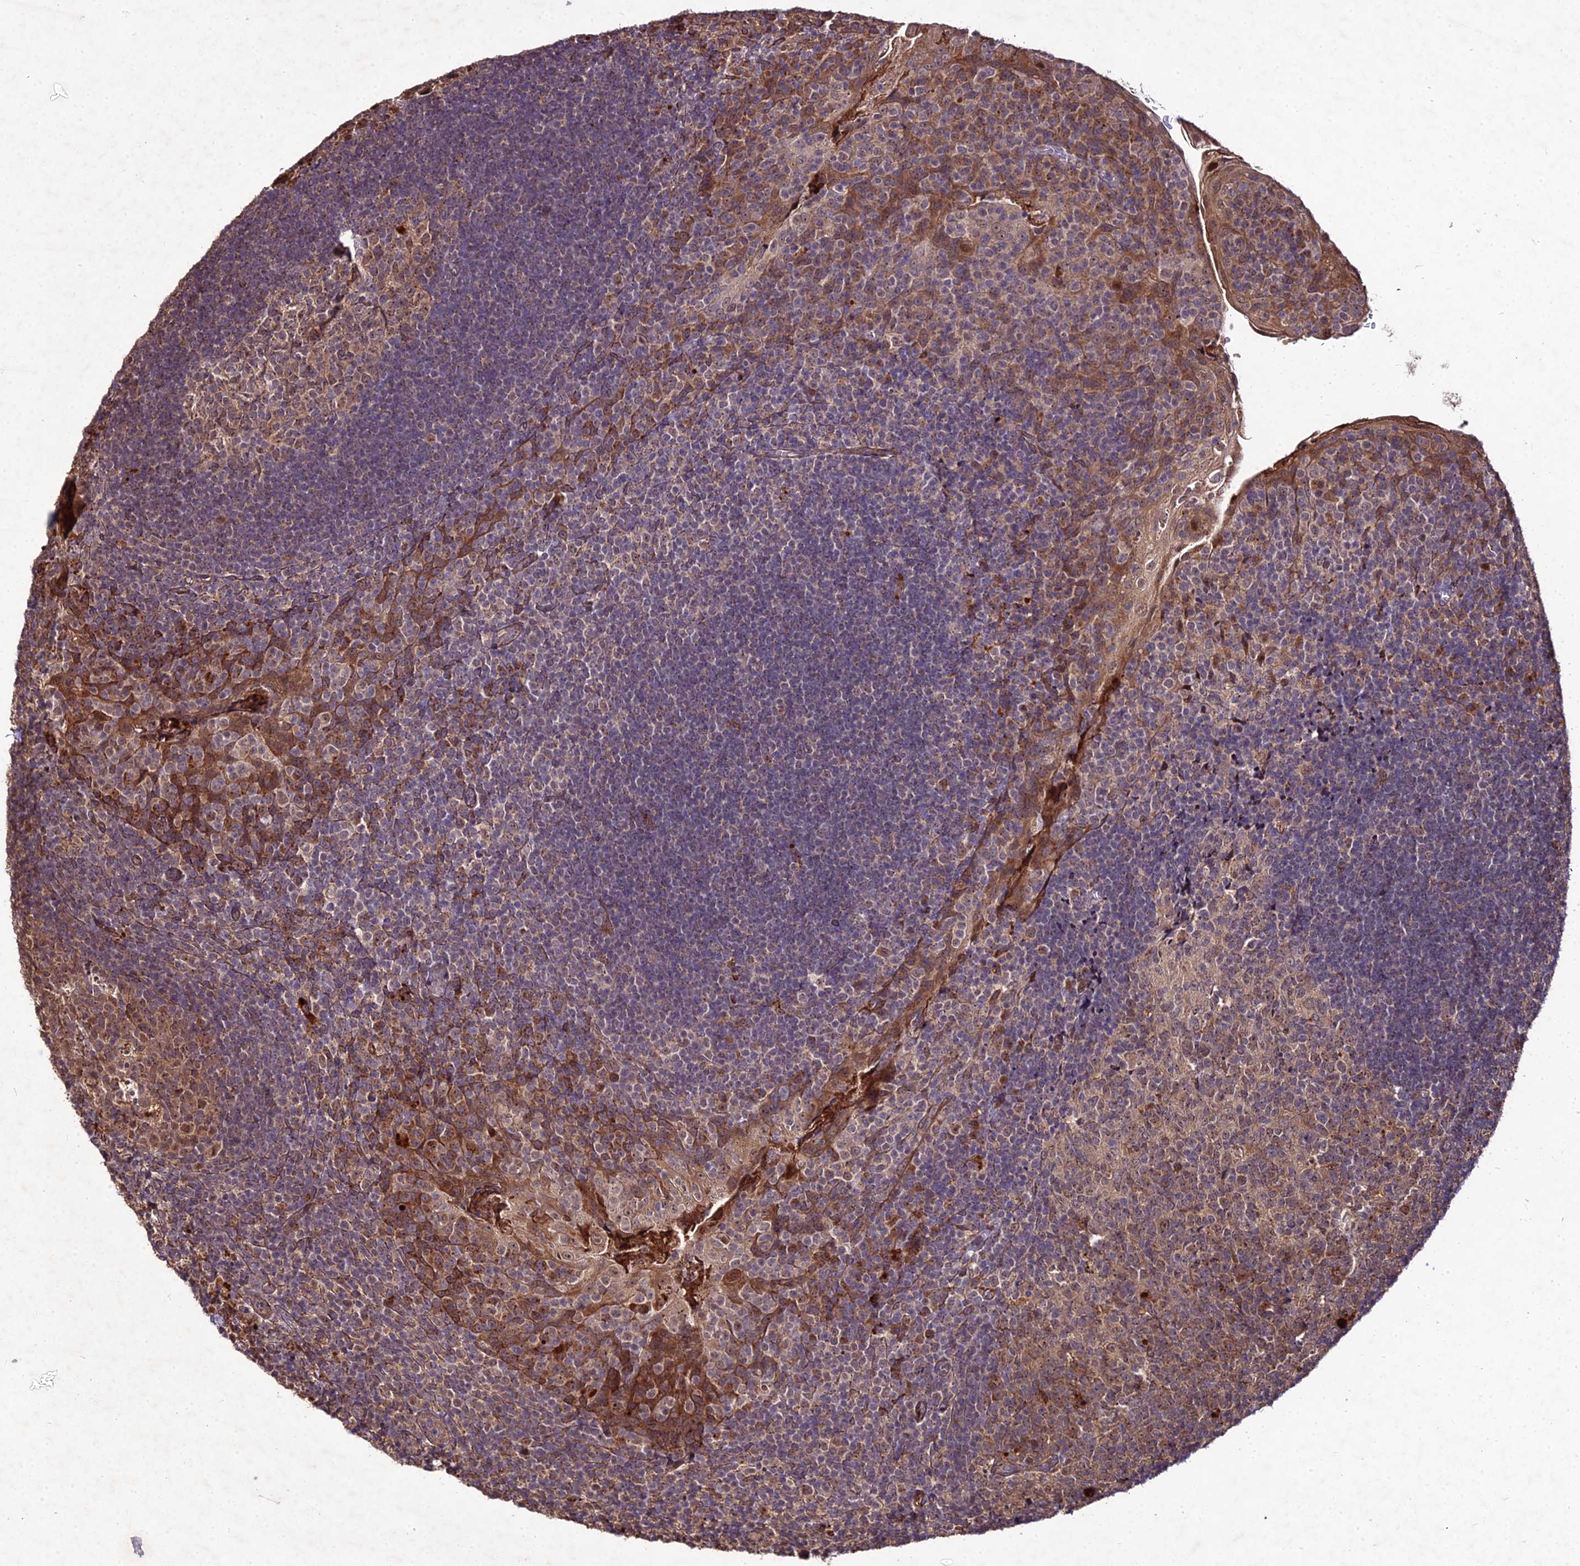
{"staining": {"intensity": "moderate", "quantity": "25%-75%", "location": "cytoplasmic/membranous"}, "tissue": "tonsil", "cell_type": "Germinal center cells", "image_type": "normal", "snomed": [{"axis": "morphology", "description": "Normal tissue, NOS"}, {"axis": "topography", "description": "Tonsil"}], "caption": "A photomicrograph showing moderate cytoplasmic/membranous expression in approximately 25%-75% of germinal center cells in unremarkable tonsil, as visualized by brown immunohistochemical staining.", "gene": "ZNF766", "patient": {"sex": "male", "age": 17}}